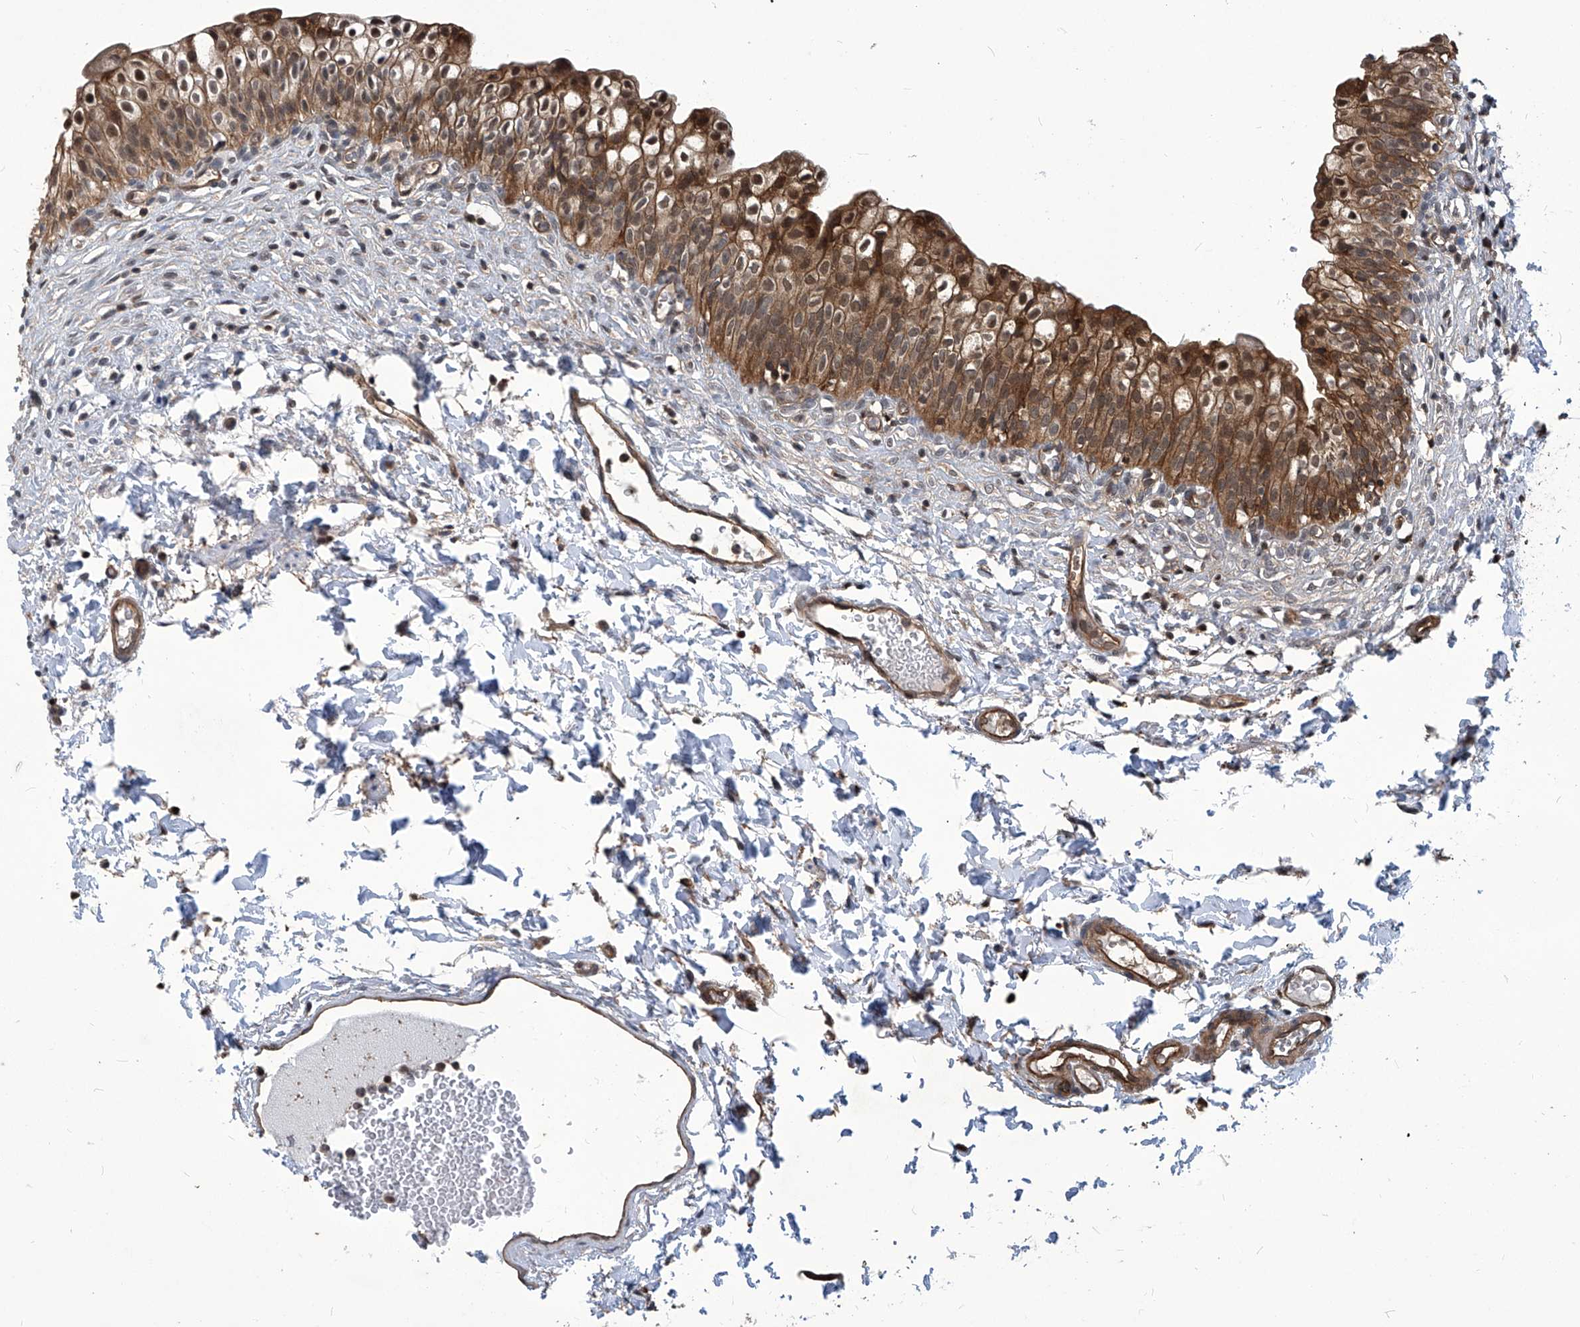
{"staining": {"intensity": "moderate", "quantity": ">75%", "location": "cytoplasmic/membranous,nuclear"}, "tissue": "urinary bladder", "cell_type": "Urothelial cells", "image_type": "normal", "snomed": [{"axis": "morphology", "description": "Normal tissue, NOS"}, {"axis": "topography", "description": "Urinary bladder"}], "caption": "Immunohistochemical staining of normal urinary bladder exhibits moderate cytoplasmic/membranous,nuclear protein positivity in about >75% of urothelial cells.", "gene": "PSMB1", "patient": {"sex": "male", "age": 55}}